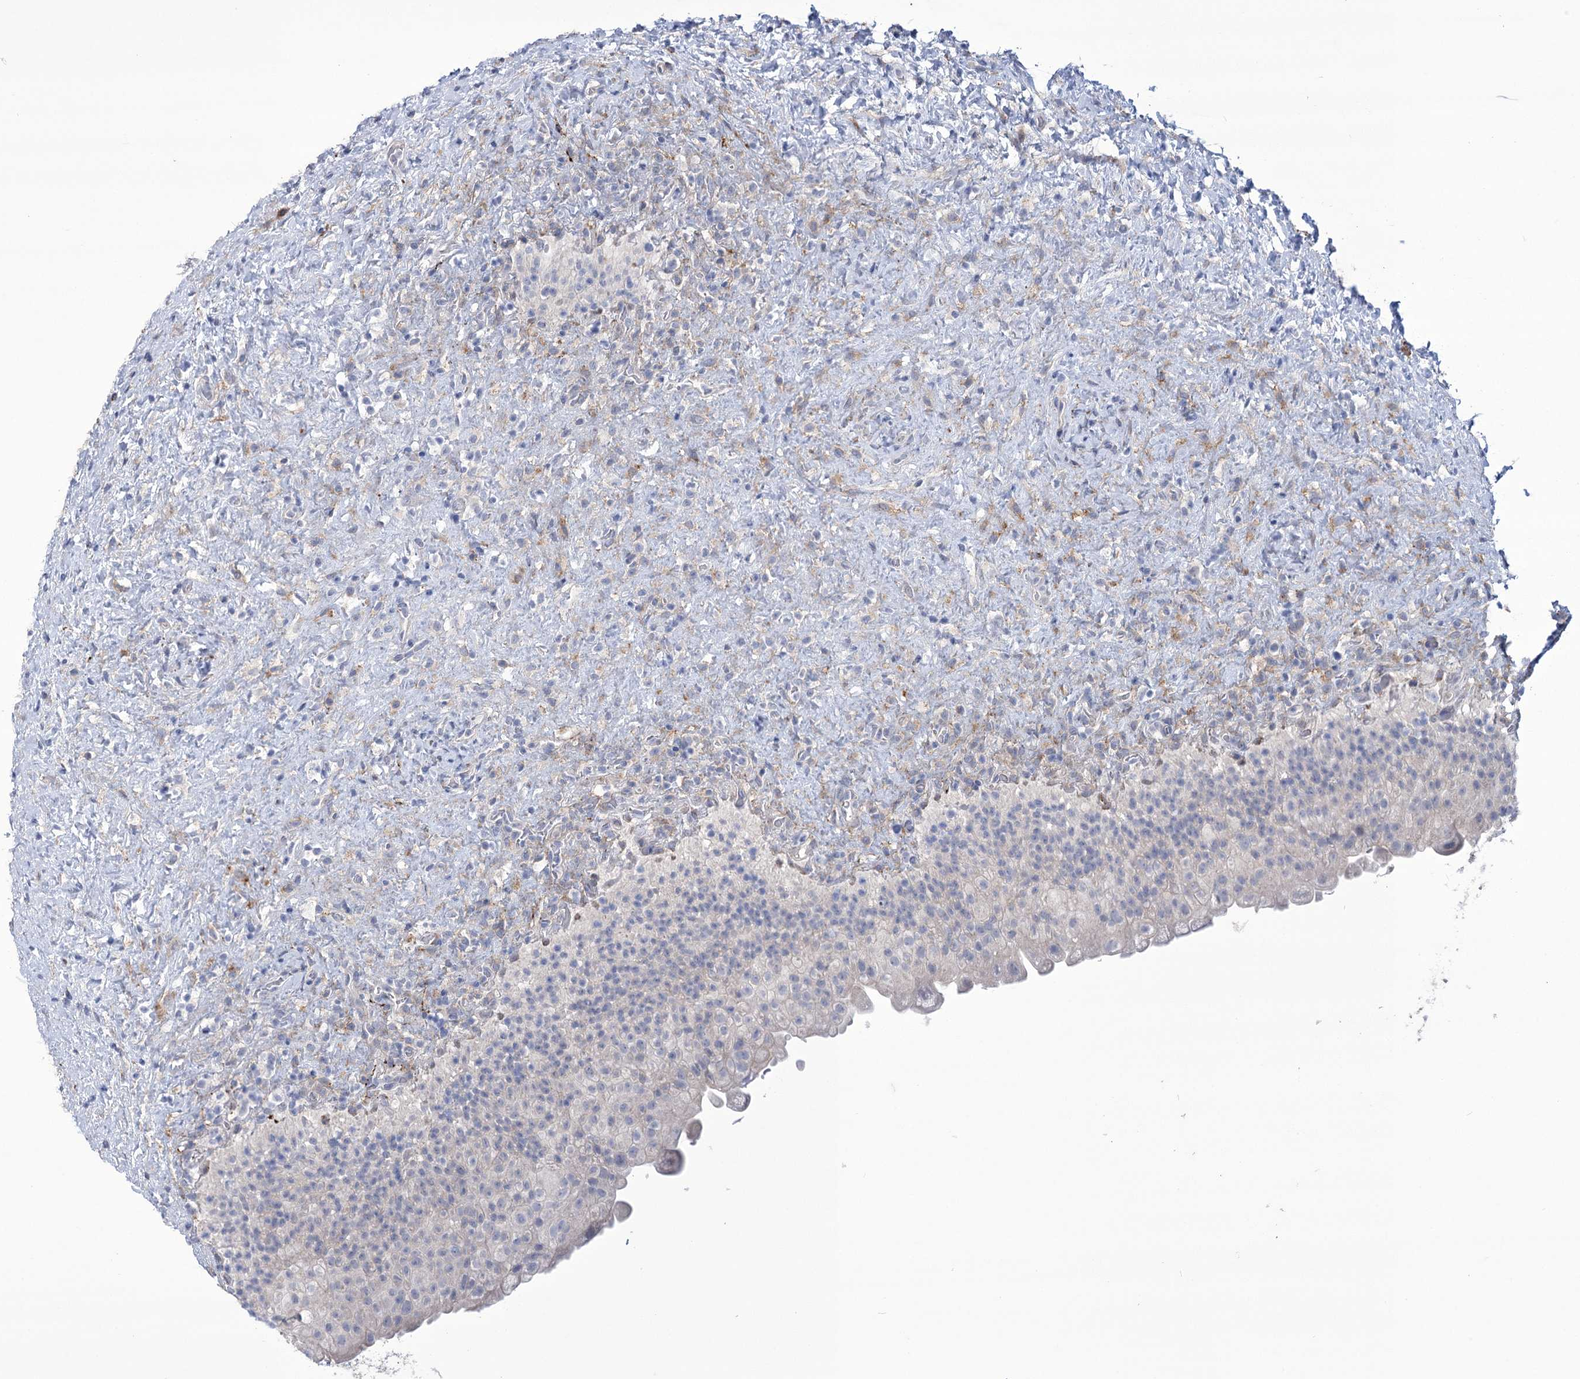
{"staining": {"intensity": "negative", "quantity": "none", "location": "none"}, "tissue": "urinary bladder", "cell_type": "Urothelial cells", "image_type": "normal", "snomed": [{"axis": "morphology", "description": "Normal tissue, NOS"}, {"axis": "topography", "description": "Urinary bladder"}], "caption": "IHC photomicrograph of unremarkable urinary bladder: human urinary bladder stained with DAB reveals no significant protein positivity in urothelial cells.", "gene": "ANGPTL3", "patient": {"sex": "female", "age": 27}}